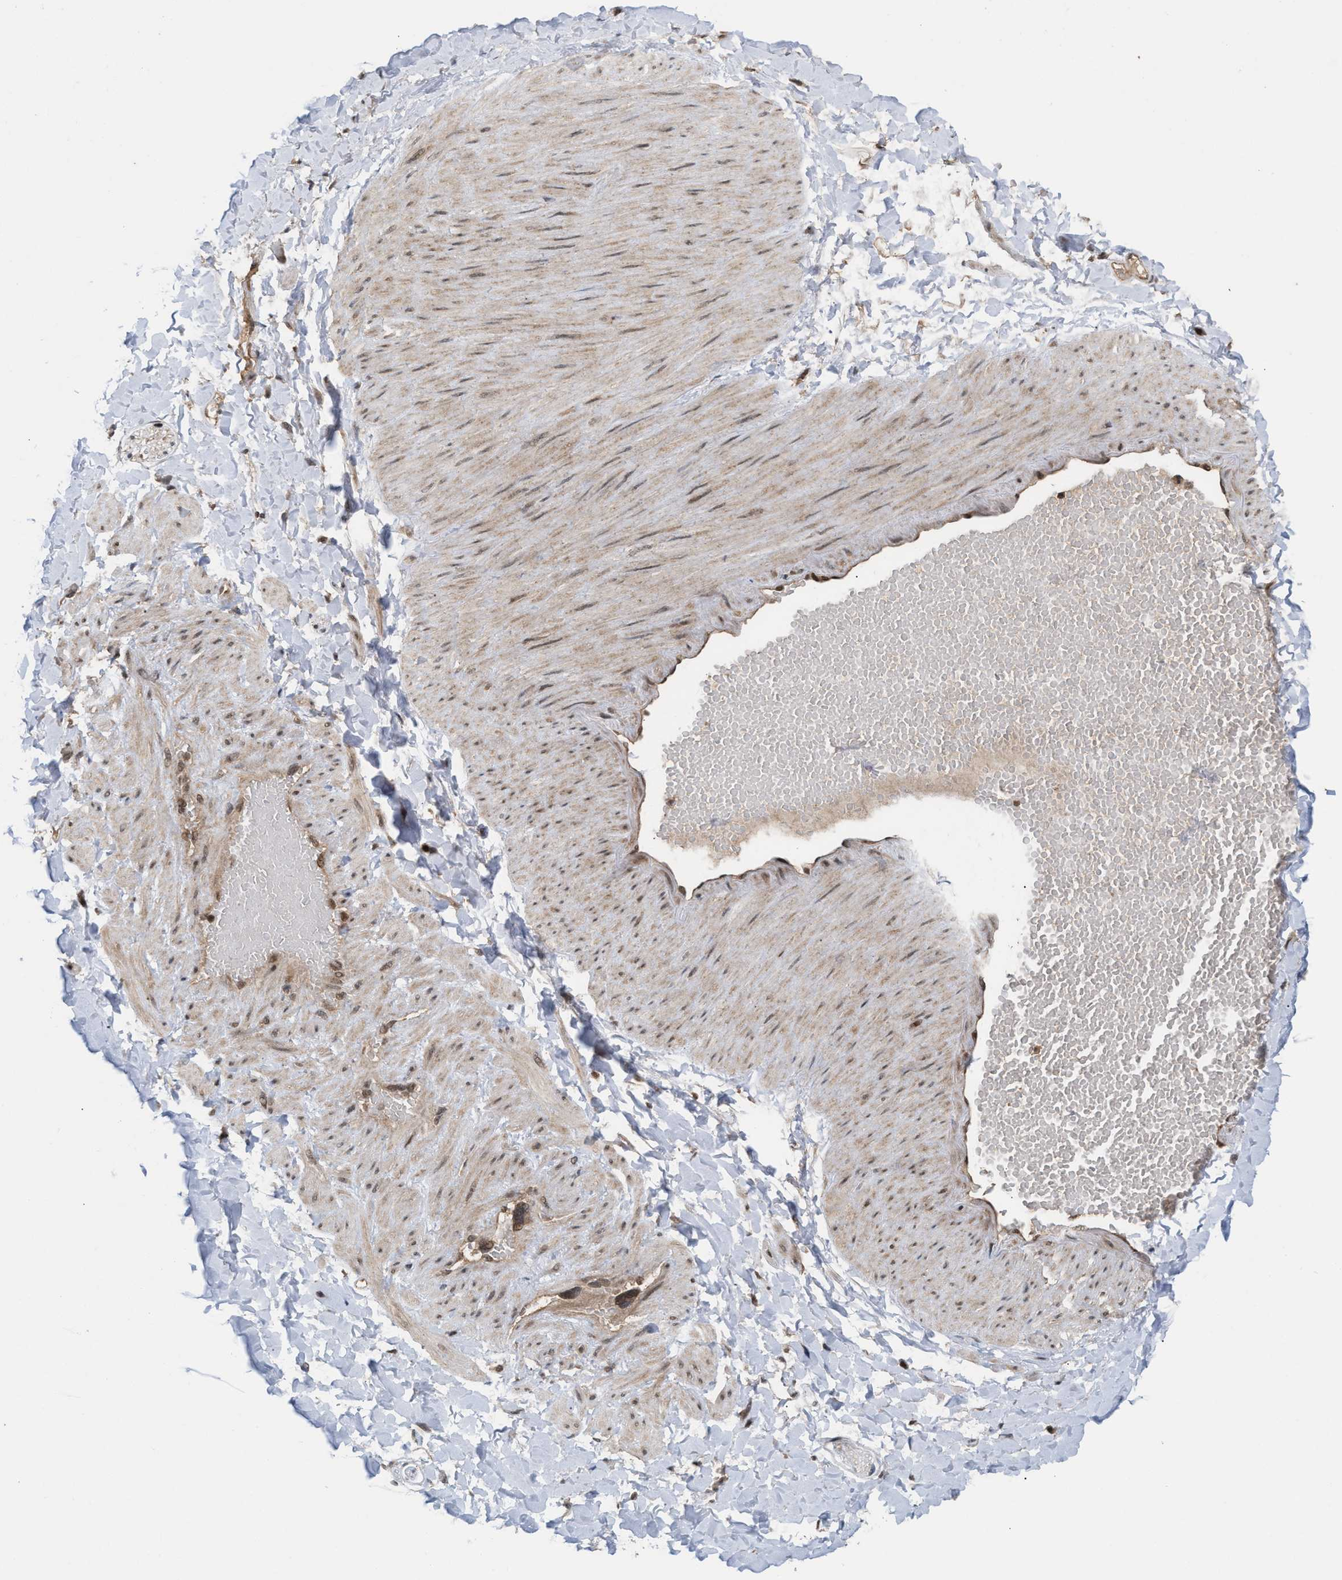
{"staining": {"intensity": "moderate", "quantity": ">75%", "location": "cytoplasmic/membranous,nuclear"}, "tissue": "adipose tissue", "cell_type": "Adipocytes", "image_type": "normal", "snomed": [{"axis": "morphology", "description": "Normal tissue, NOS"}, {"axis": "topography", "description": "Adipose tissue"}, {"axis": "topography", "description": "Vascular tissue"}, {"axis": "topography", "description": "Peripheral nerve tissue"}], "caption": "Adipose tissue stained with a brown dye demonstrates moderate cytoplasmic/membranous,nuclear positive expression in about >75% of adipocytes.", "gene": "C9orf78", "patient": {"sex": "male", "age": 25}}